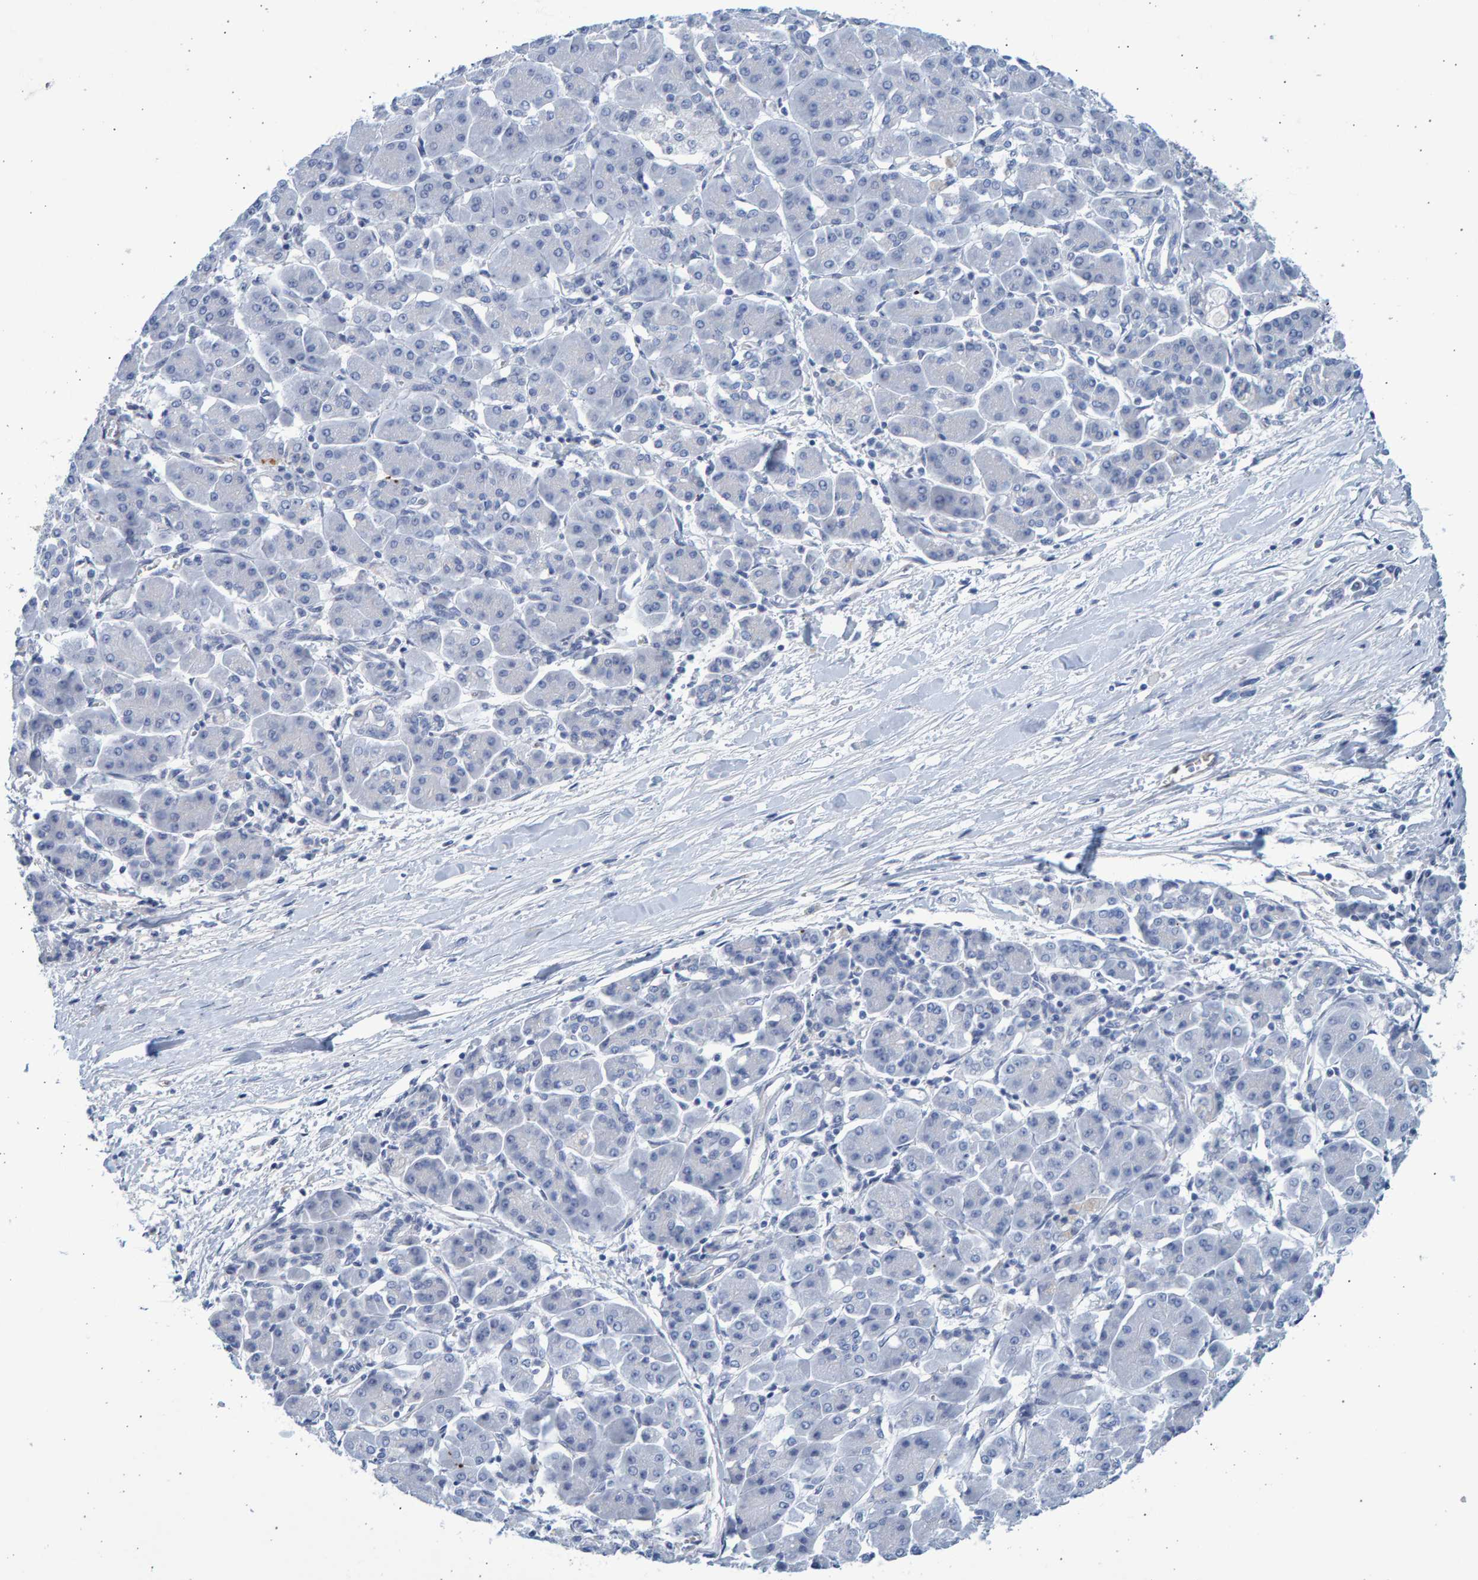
{"staining": {"intensity": "negative", "quantity": "none", "location": "none"}, "tissue": "pancreatic cancer", "cell_type": "Tumor cells", "image_type": "cancer", "snomed": [{"axis": "morphology", "description": "Adenocarcinoma, NOS"}, {"axis": "topography", "description": "Pancreas"}], "caption": "IHC of adenocarcinoma (pancreatic) exhibits no expression in tumor cells.", "gene": "SLC34A3", "patient": {"sex": "female", "age": 57}}